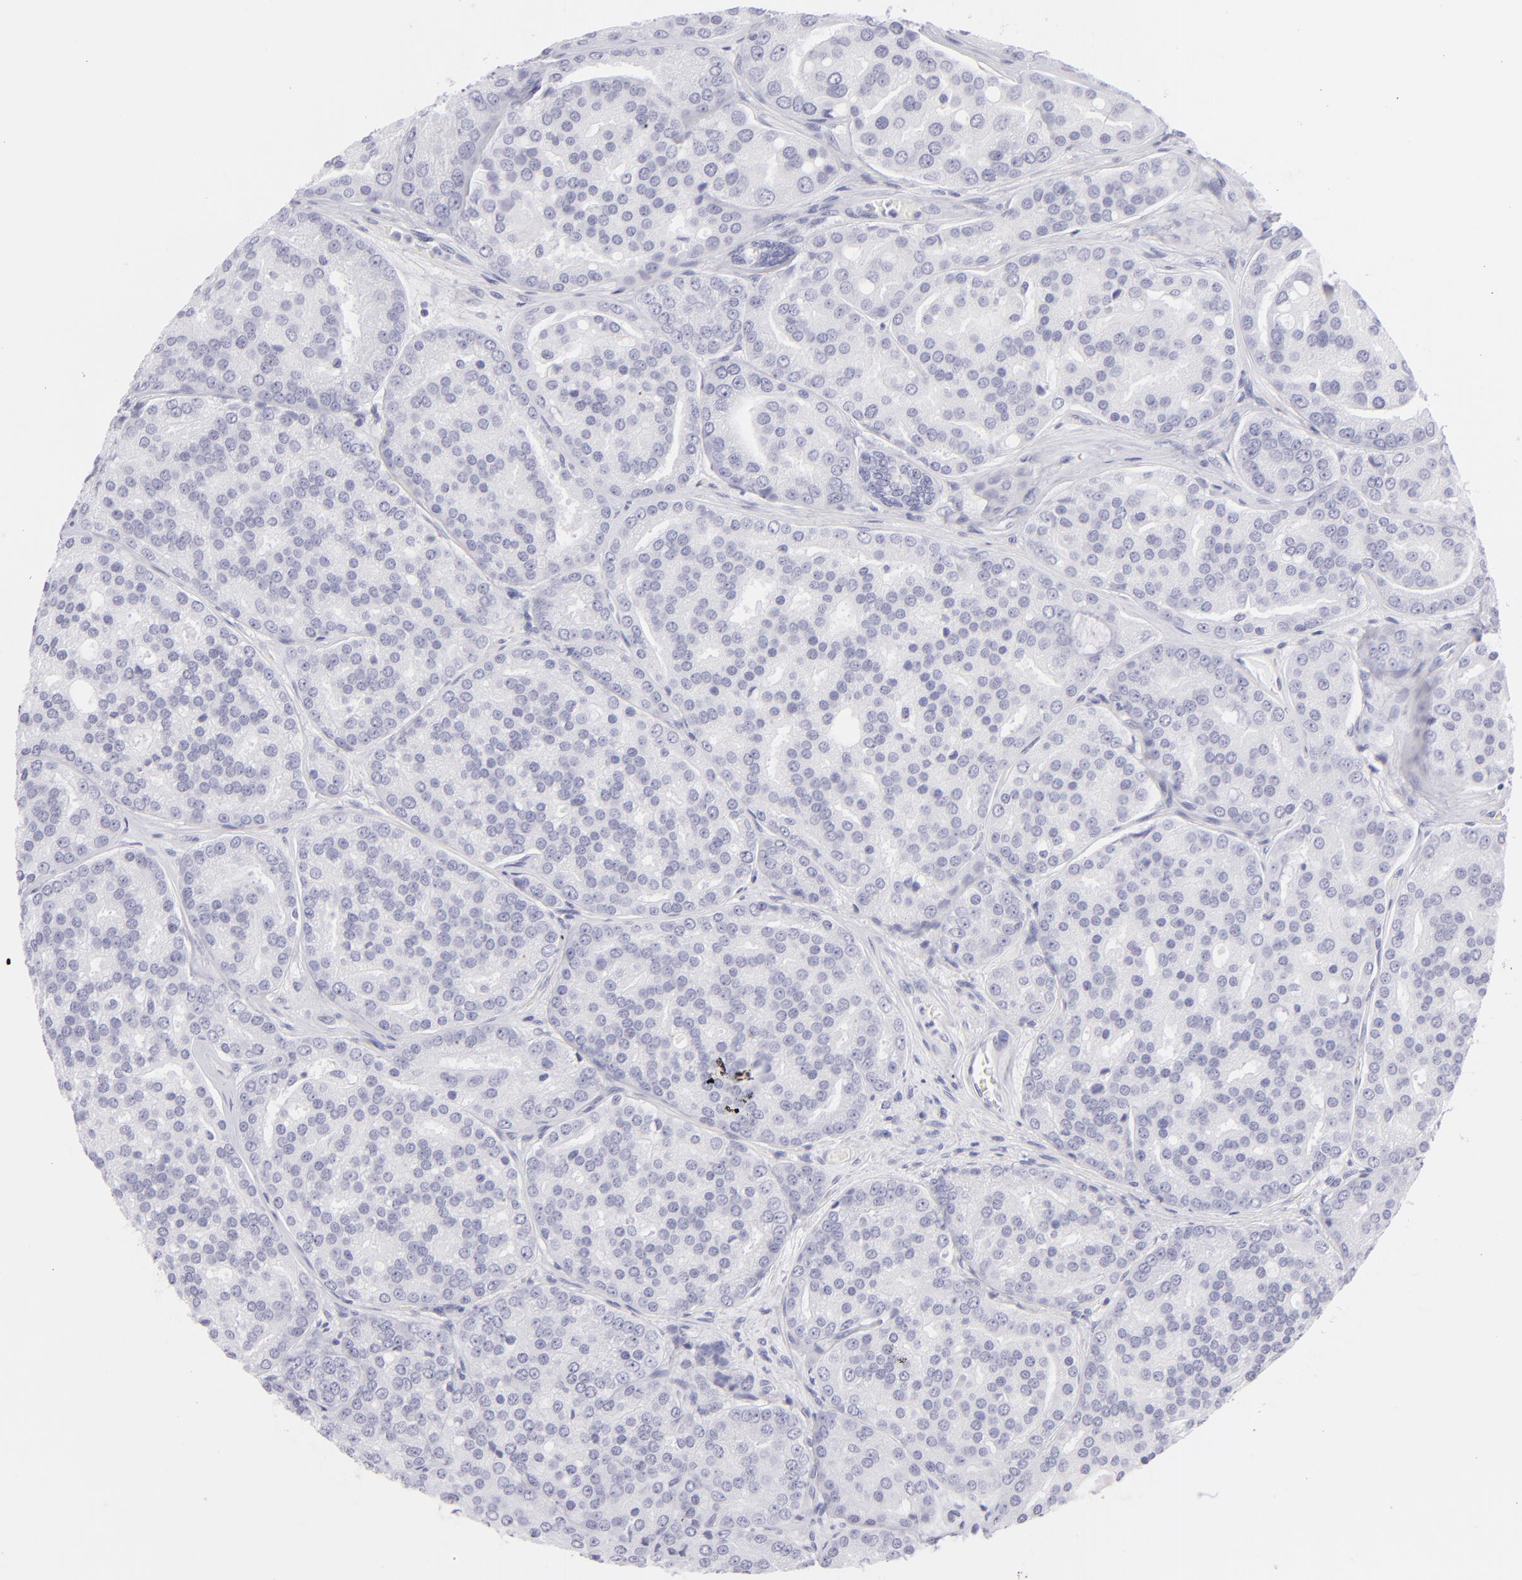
{"staining": {"intensity": "negative", "quantity": "none", "location": "none"}, "tissue": "prostate cancer", "cell_type": "Tumor cells", "image_type": "cancer", "snomed": [{"axis": "morphology", "description": "Adenocarcinoma, High grade"}, {"axis": "topography", "description": "Prostate"}], "caption": "The IHC image has no significant expression in tumor cells of prostate adenocarcinoma (high-grade) tissue. (Brightfield microscopy of DAB (3,3'-diaminobenzidine) IHC at high magnification).", "gene": "FCER2", "patient": {"sex": "male", "age": 64}}